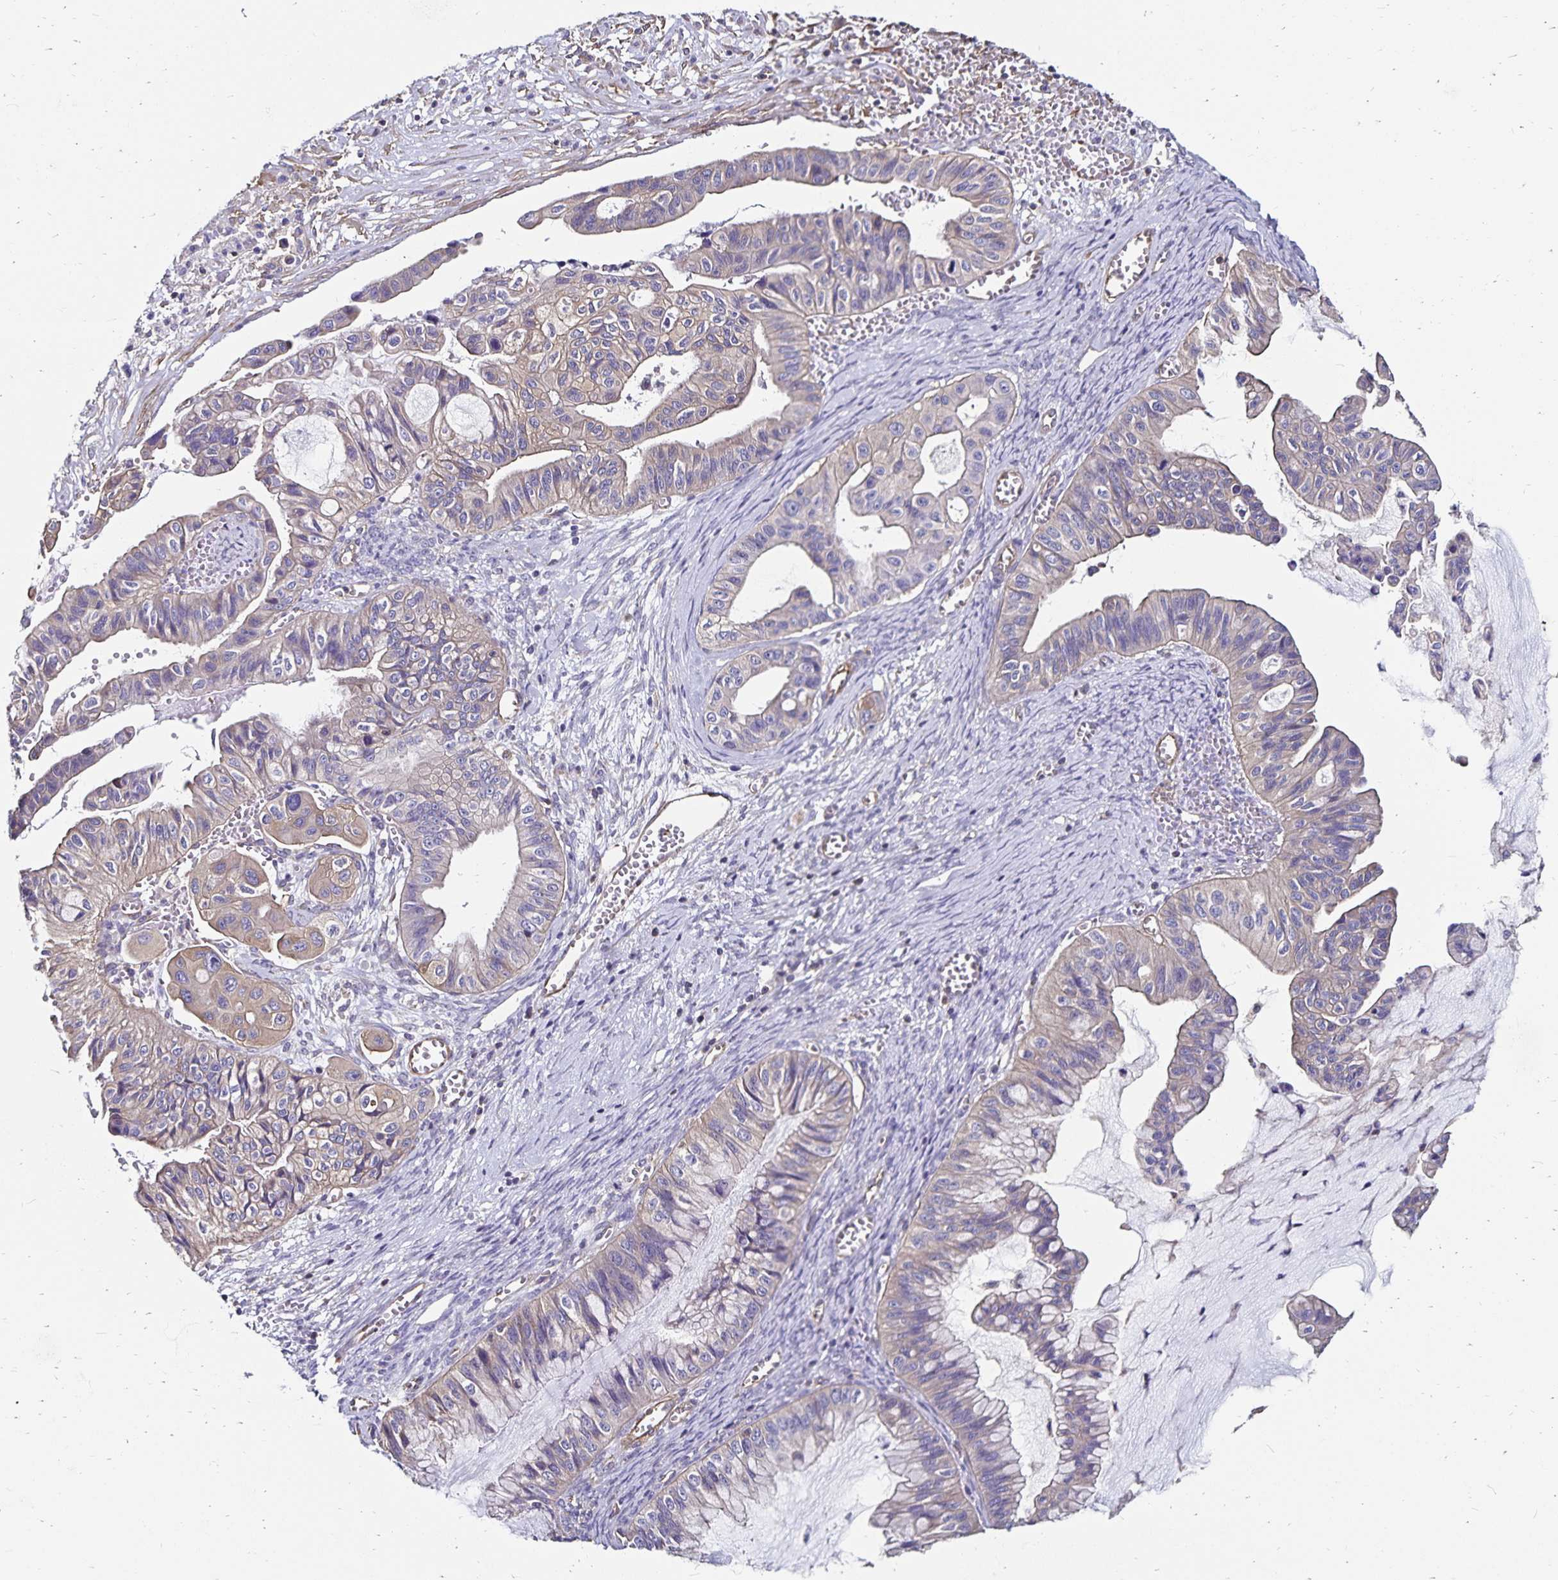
{"staining": {"intensity": "weak", "quantity": "<25%", "location": "cytoplasmic/membranous"}, "tissue": "ovarian cancer", "cell_type": "Tumor cells", "image_type": "cancer", "snomed": [{"axis": "morphology", "description": "Cystadenocarcinoma, mucinous, NOS"}, {"axis": "topography", "description": "Ovary"}], "caption": "High magnification brightfield microscopy of ovarian mucinous cystadenocarcinoma stained with DAB (3,3'-diaminobenzidine) (brown) and counterstained with hematoxylin (blue): tumor cells show no significant staining.", "gene": "RPRML", "patient": {"sex": "female", "age": 72}}